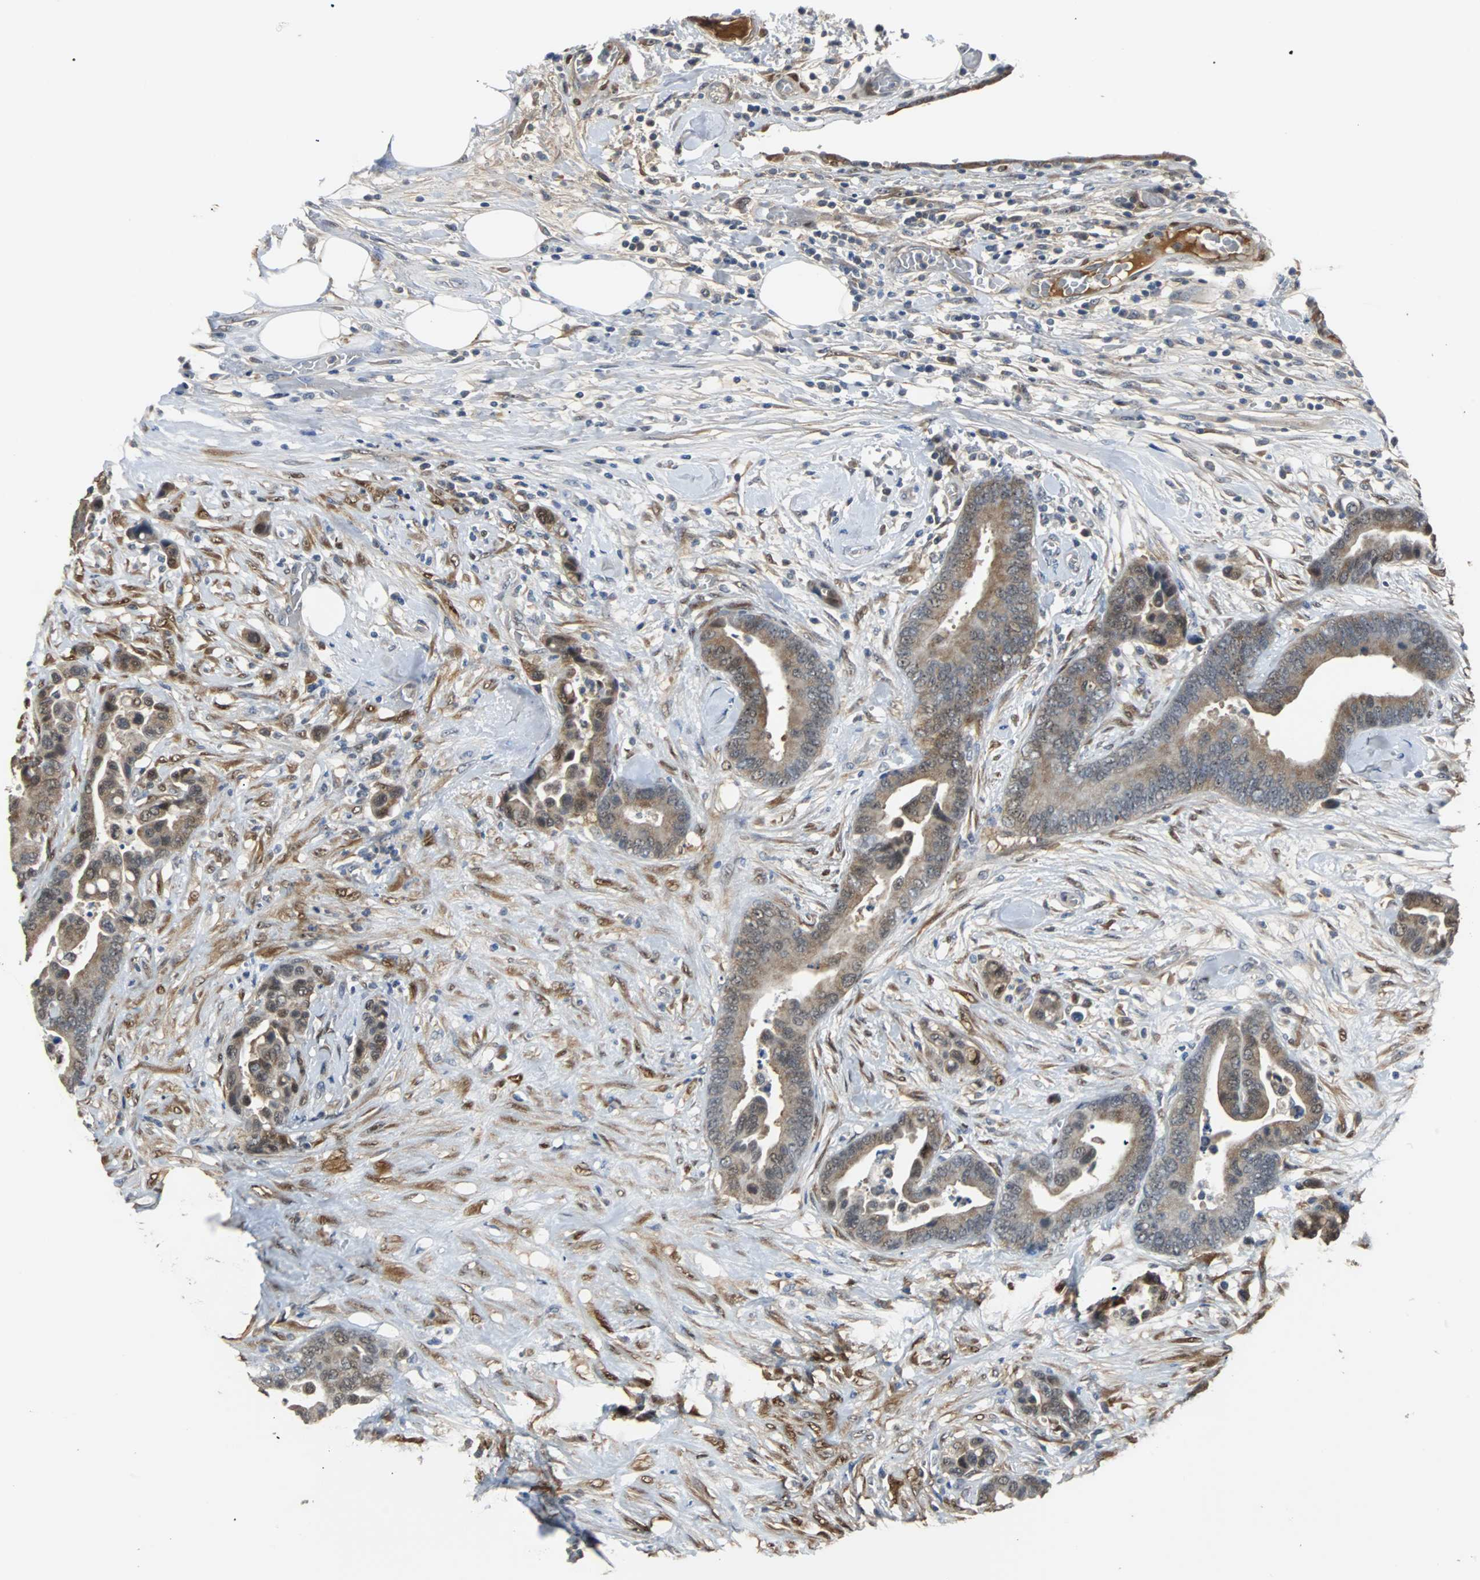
{"staining": {"intensity": "moderate", "quantity": "25%-75%", "location": "cytoplasmic/membranous"}, "tissue": "colorectal cancer", "cell_type": "Tumor cells", "image_type": "cancer", "snomed": [{"axis": "morphology", "description": "Adenocarcinoma, NOS"}, {"axis": "topography", "description": "Colon"}], "caption": "IHC of human colorectal cancer (adenocarcinoma) exhibits medium levels of moderate cytoplasmic/membranous staining in about 25%-75% of tumor cells.", "gene": "FHL2", "patient": {"sex": "male", "age": 82}}